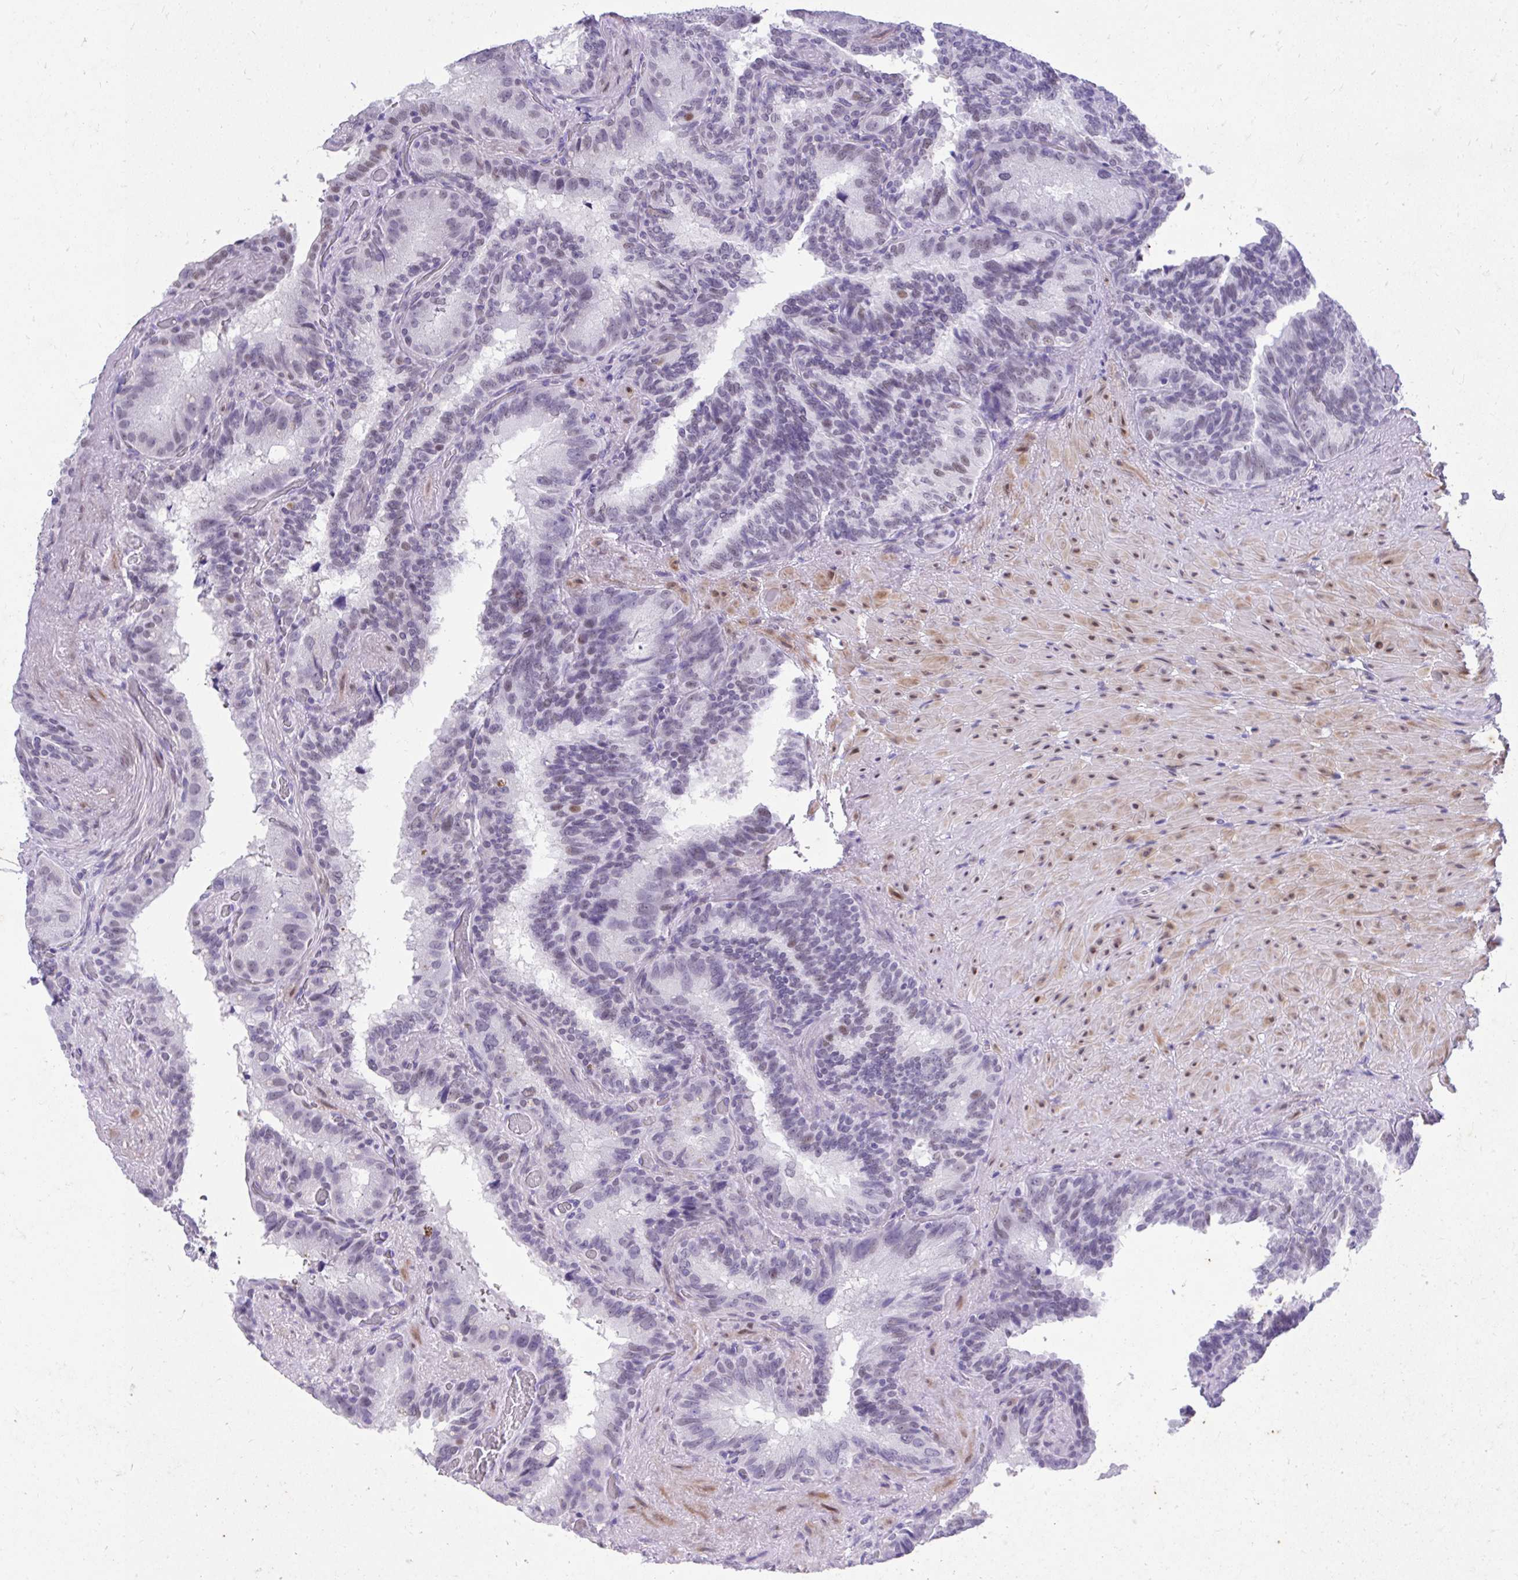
{"staining": {"intensity": "weak", "quantity": "<25%", "location": "nuclear"}, "tissue": "seminal vesicle", "cell_type": "Glandular cells", "image_type": "normal", "snomed": [{"axis": "morphology", "description": "Normal tissue, NOS"}, {"axis": "topography", "description": "Seminal veicle"}], "caption": "A histopathology image of seminal vesicle stained for a protein reveals no brown staining in glandular cells.", "gene": "KLK1", "patient": {"sex": "male", "age": 60}}